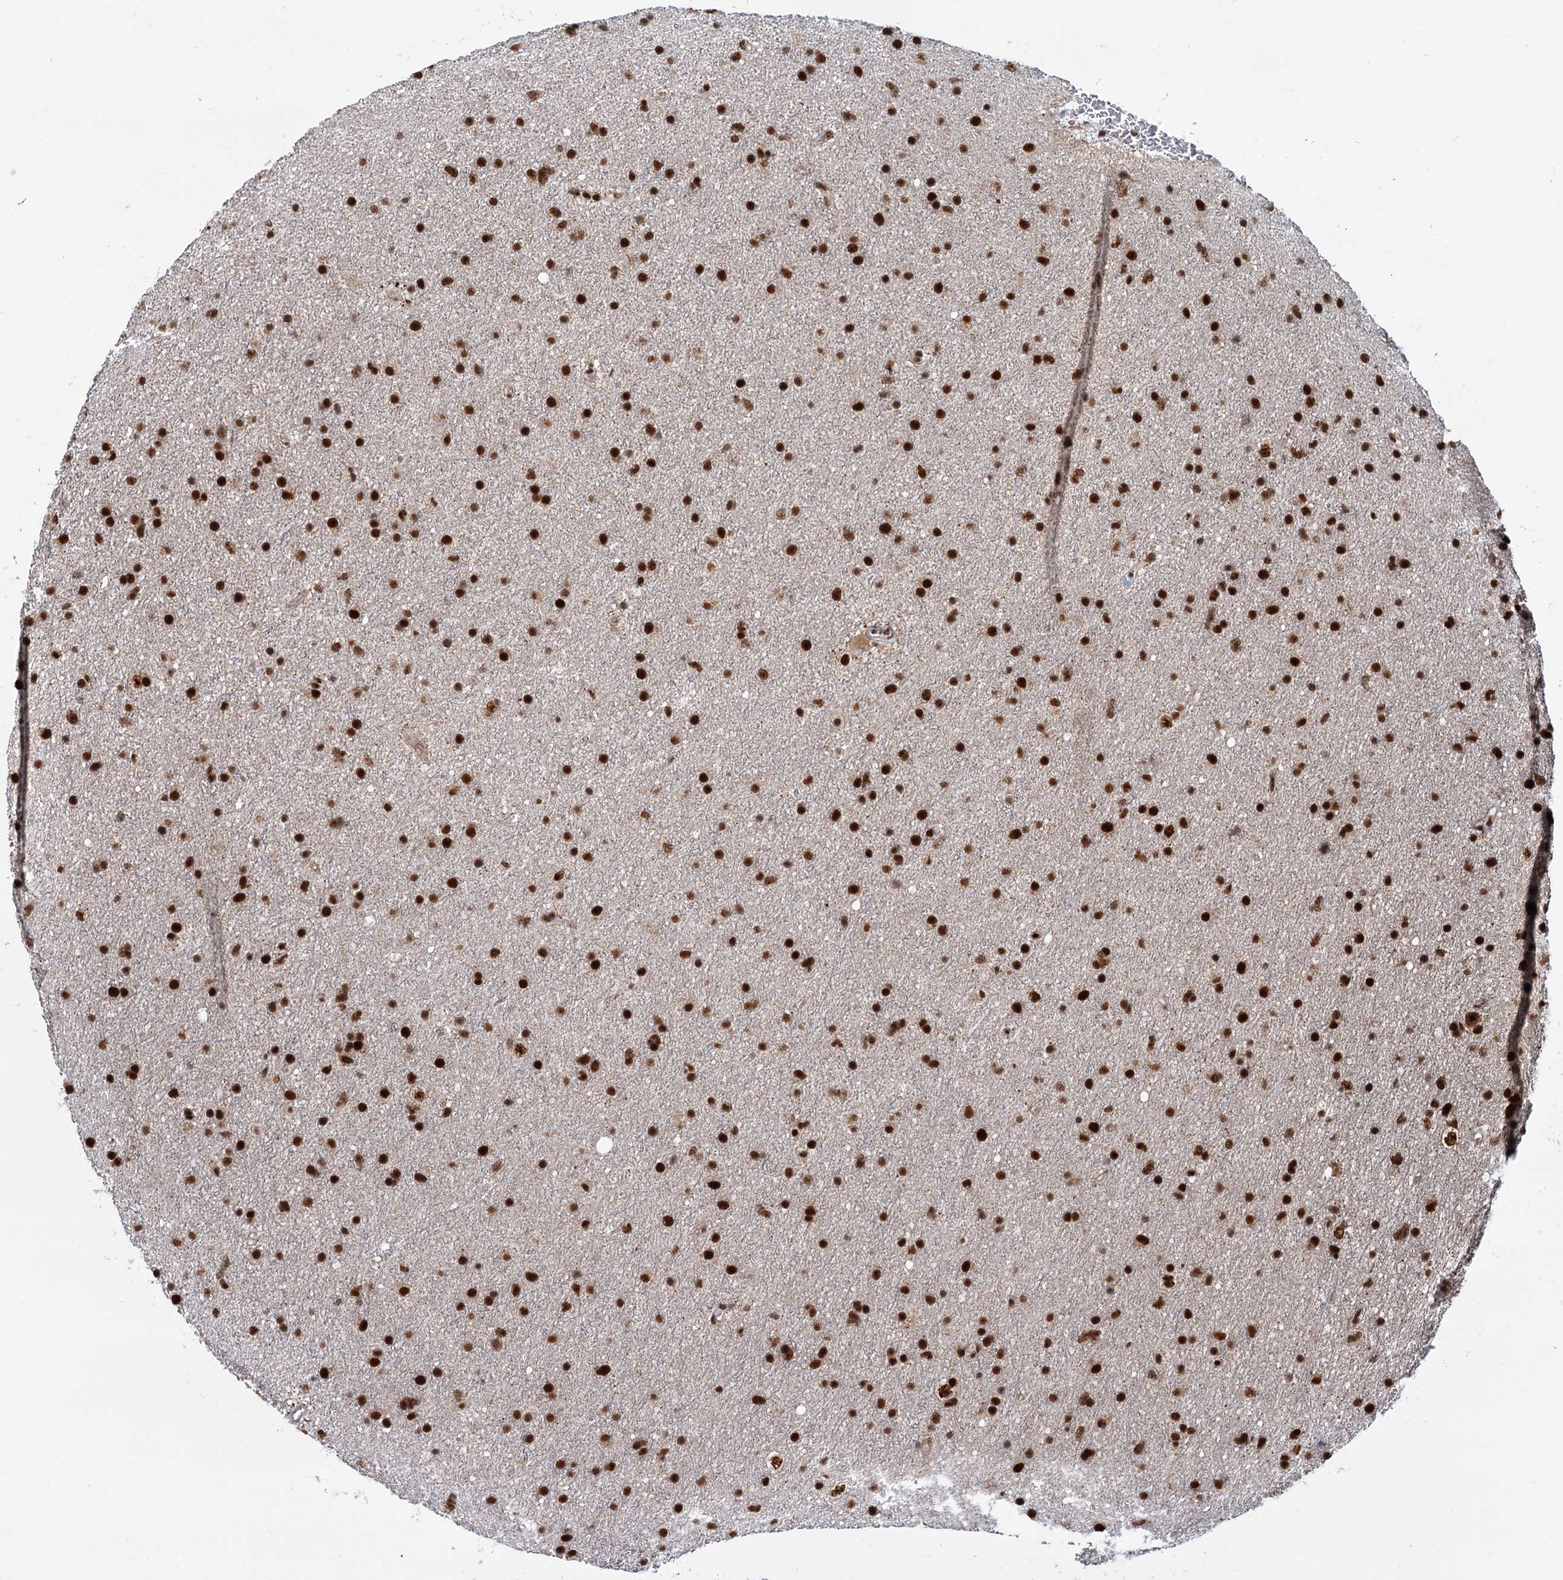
{"staining": {"intensity": "strong", "quantity": ">75%", "location": "nuclear"}, "tissue": "glioma", "cell_type": "Tumor cells", "image_type": "cancer", "snomed": [{"axis": "morphology", "description": "Glioma, malignant, Low grade"}, {"axis": "topography", "description": "Cerebral cortex"}], "caption": "Immunohistochemistry (IHC) staining of glioma, which displays high levels of strong nuclear staining in about >75% of tumor cells indicating strong nuclear protein positivity. The staining was performed using DAB (3,3'-diaminobenzidine) (brown) for protein detection and nuclei were counterstained in hematoxylin (blue).", "gene": "WBP4", "patient": {"sex": "female", "age": 39}}